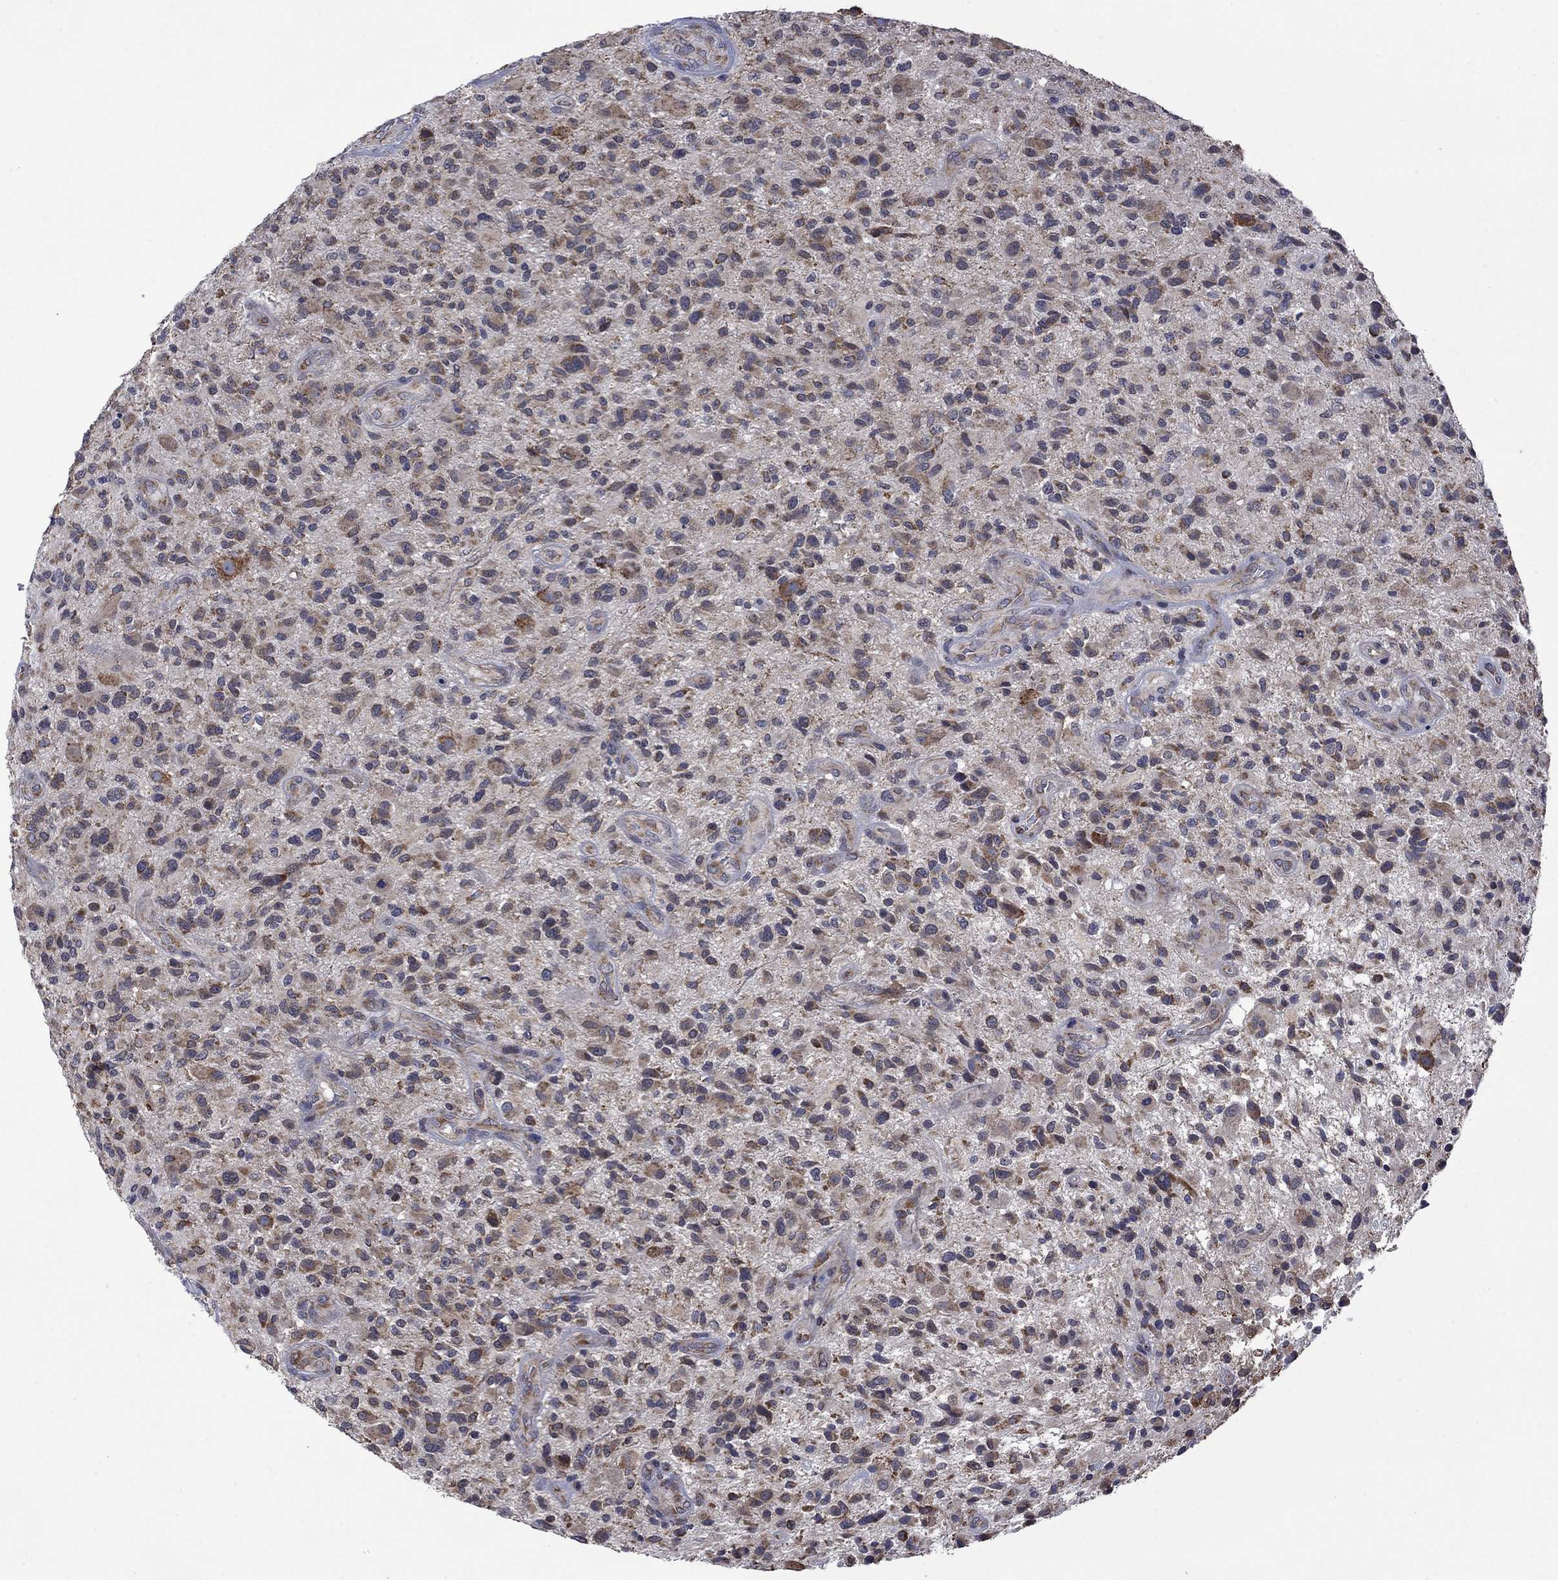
{"staining": {"intensity": "moderate", "quantity": "<25%", "location": "cytoplasmic/membranous"}, "tissue": "glioma", "cell_type": "Tumor cells", "image_type": "cancer", "snomed": [{"axis": "morphology", "description": "Glioma, malignant, High grade"}, {"axis": "topography", "description": "Brain"}], "caption": "Glioma stained with DAB (3,3'-diaminobenzidine) immunohistochemistry shows low levels of moderate cytoplasmic/membranous staining in approximately <25% of tumor cells.", "gene": "FURIN", "patient": {"sex": "male", "age": 47}}